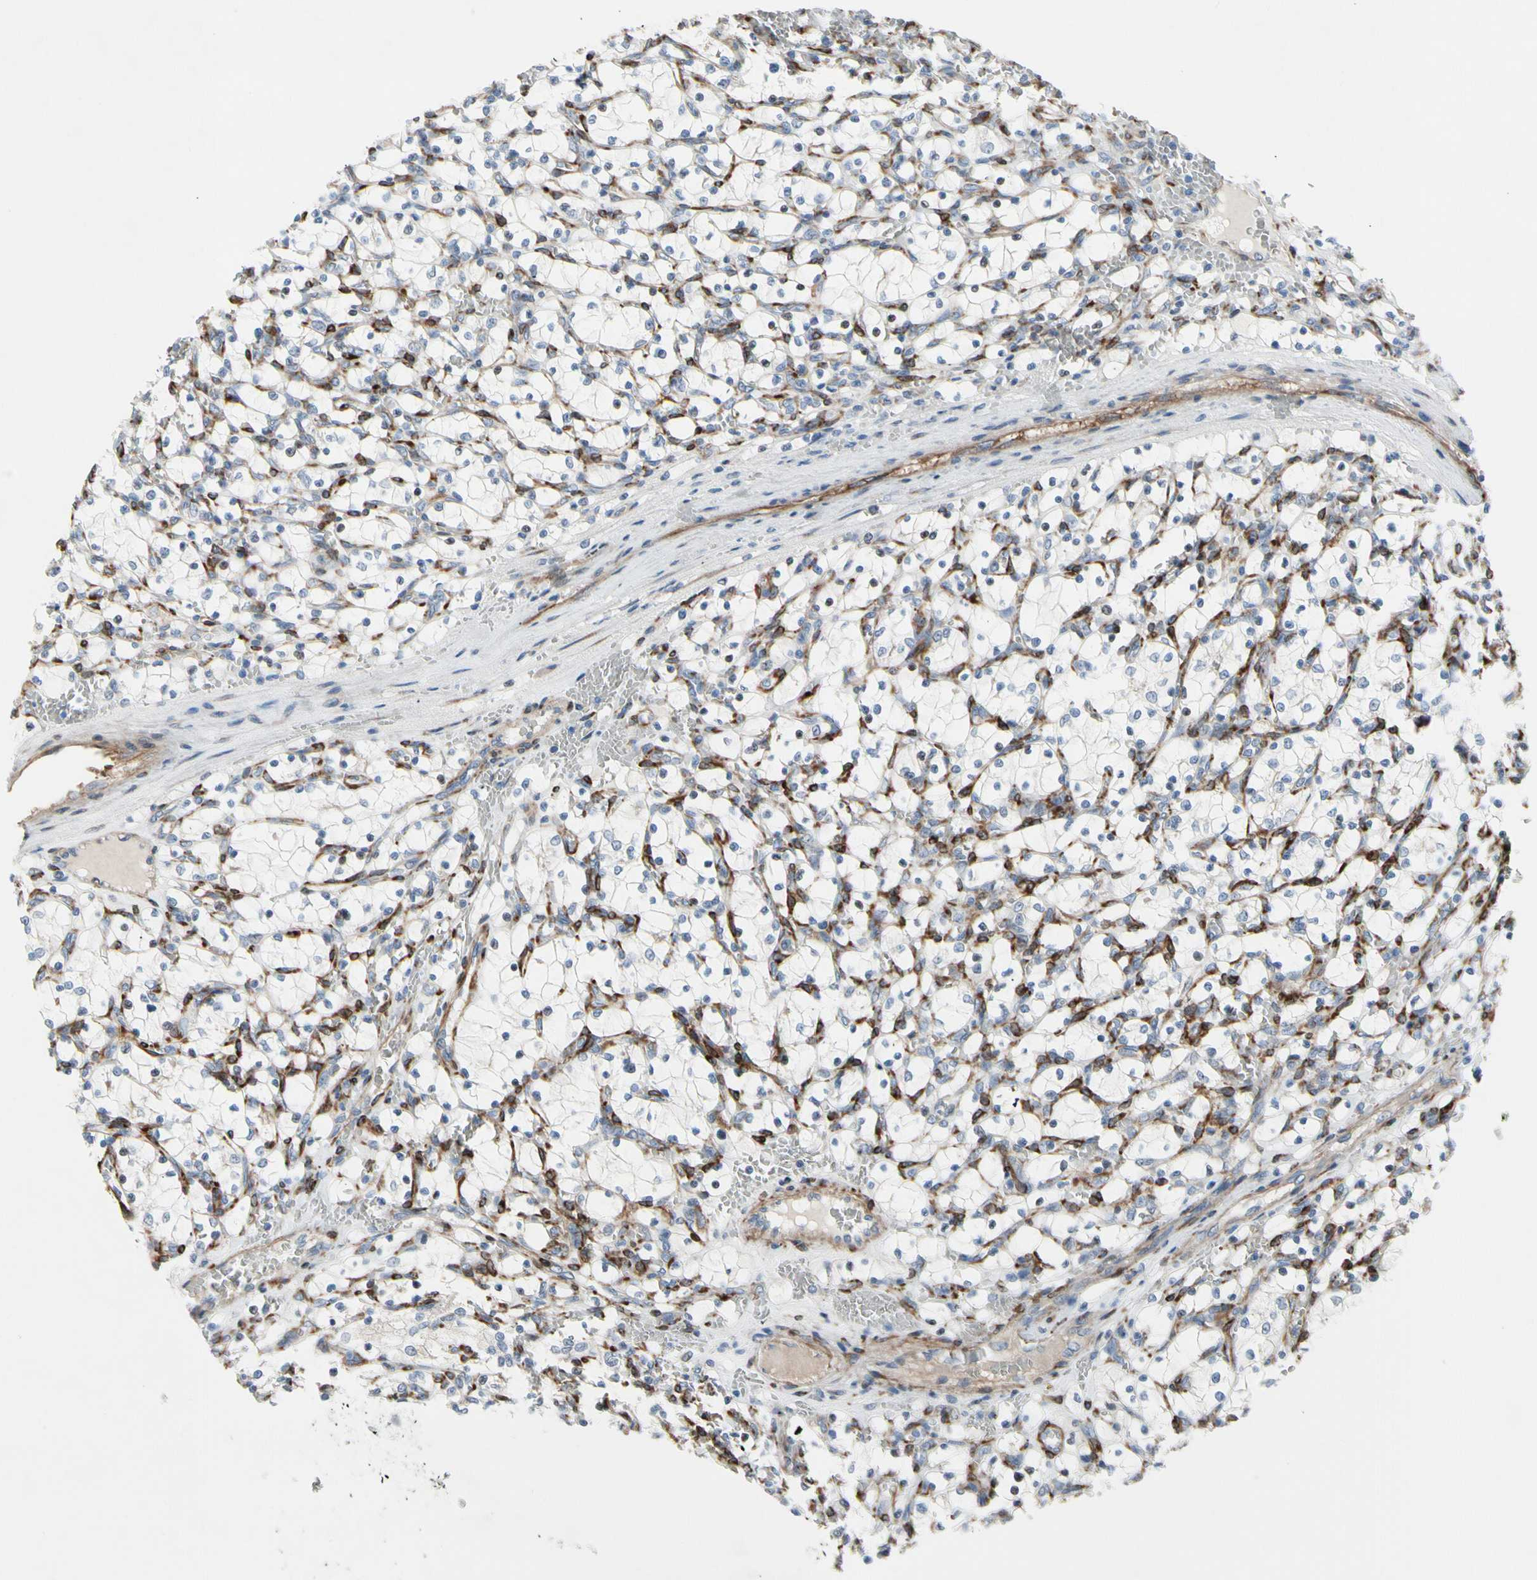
{"staining": {"intensity": "negative", "quantity": "none", "location": "none"}, "tissue": "renal cancer", "cell_type": "Tumor cells", "image_type": "cancer", "snomed": [{"axis": "morphology", "description": "Adenocarcinoma, NOS"}, {"axis": "topography", "description": "Kidney"}], "caption": "This is an immunohistochemistry (IHC) histopathology image of human renal cancer (adenocarcinoma). There is no staining in tumor cells.", "gene": "MAP2", "patient": {"sex": "female", "age": 69}}